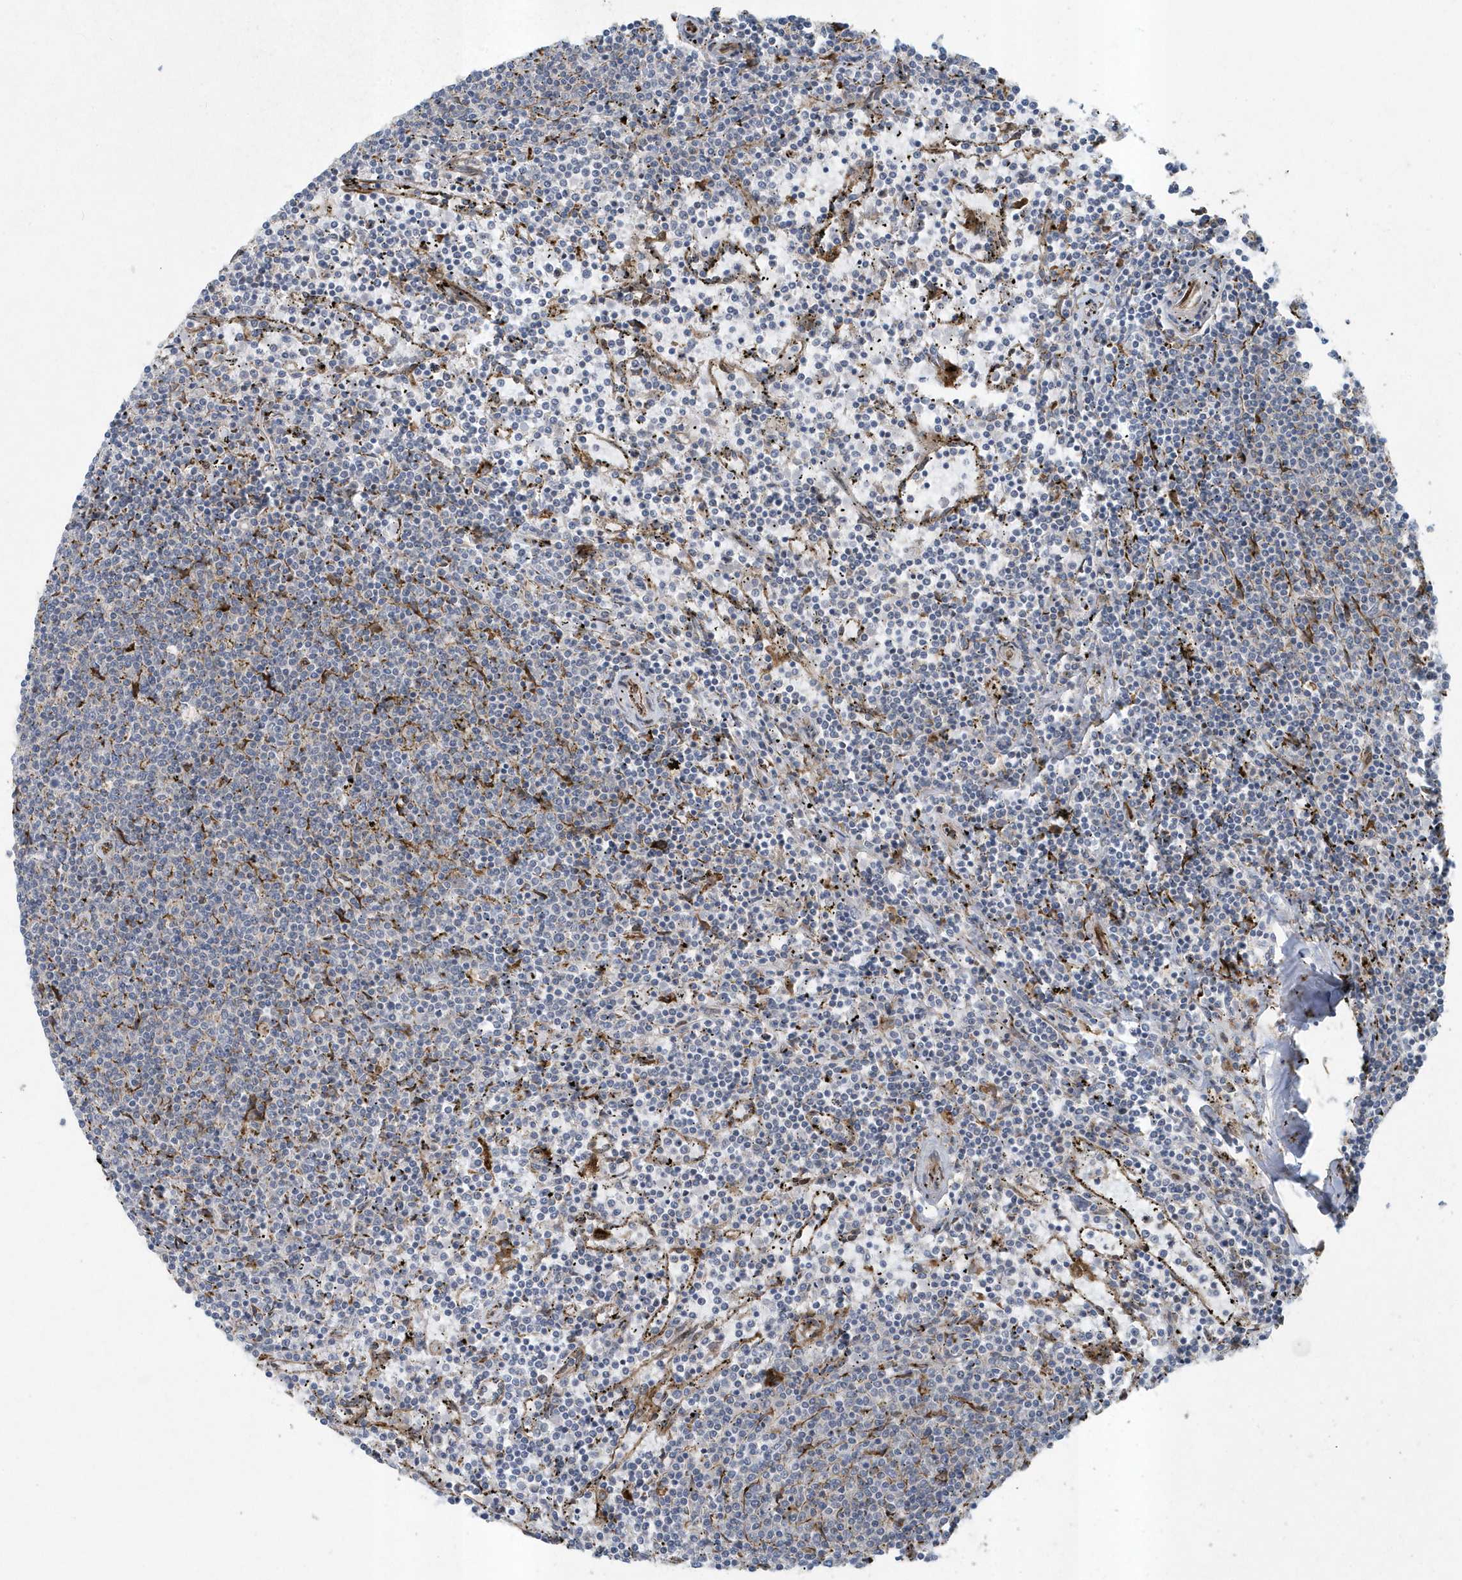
{"staining": {"intensity": "negative", "quantity": "none", "location": "none"}, "tissue": "lymphoma", "cell_type": "Tumor cells", "image_type": "cancer", "snomed": [{"axis": "morphology", "description": "Malignant lymphoma, non-Hodgkin's type, Low grade"}, {"axis": "topography", "description": "Spleen"}], "caption": "A high-resolution image shows IHC staining of lymphoma, which reveals no significant expression in tumor cells.", "gene": "FAM98A", "patient": {"sex": "female", "age": 50}}